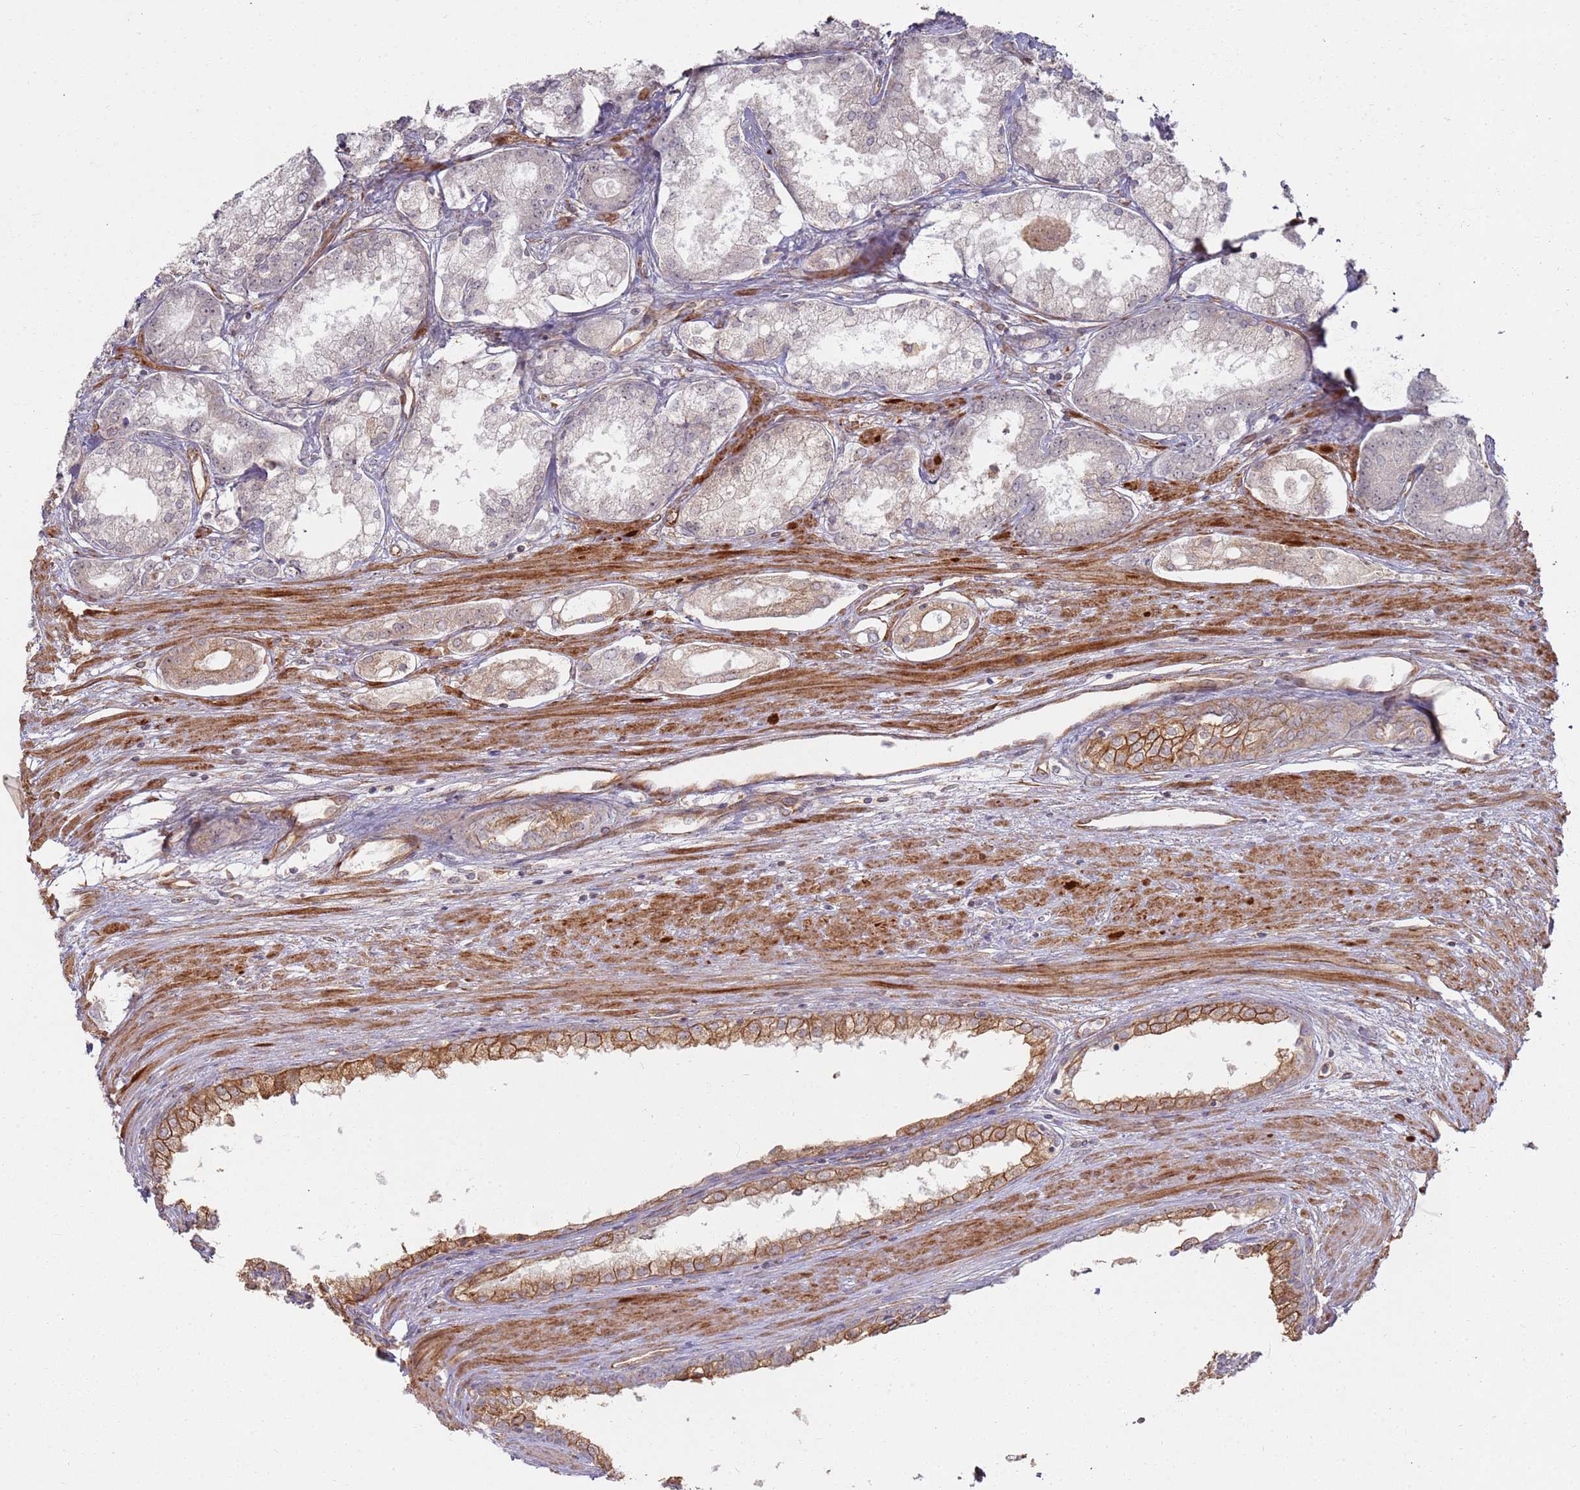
{"staining": {"intensity": "weak", "quantity": "<25%", "location": "cytoplasmic/membranous"}, "tissue": "prostate cancer", "cell_type": "Tumor cells", "image_type": "cancer", "snomed": [{"axis": "morphology", "description": "Adenocarcinoma, Low grade"}, {"axis": "topography", "description": "Prostate"}], "caption": "Prostate adenocarcinoma (low-grade) stained for a protein using immunohistochemistry (IHC) reveals no expression tumor cells.", "gene": "PHF21A", "patient": {"sex": "male", "age": 68}}